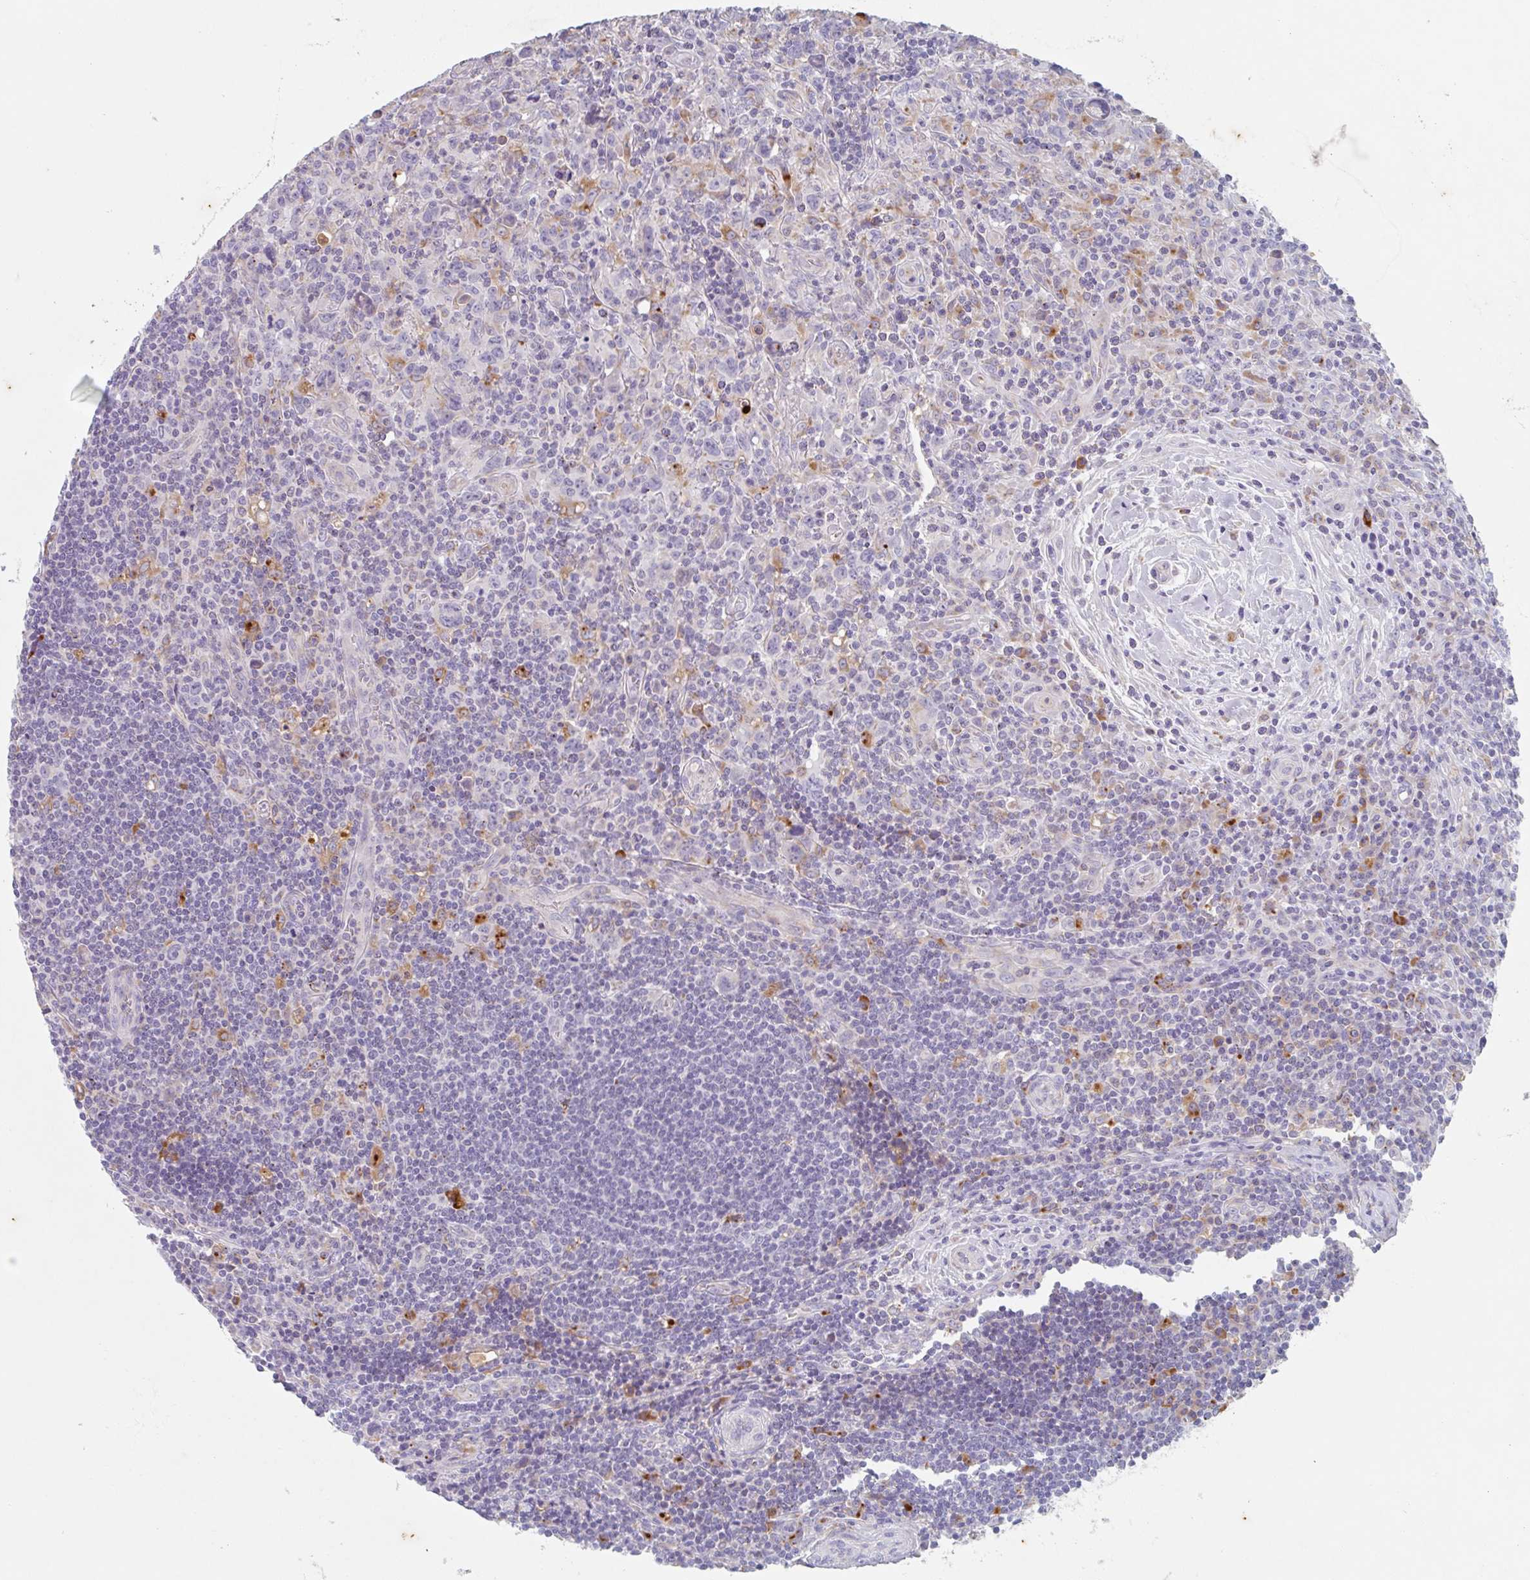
{"staining": {"intensity": "negative", "quantity": "none", "location": "none"}, "tissue": "lymphoma", "cell_type": "Tumor cells", "image_type": "cancer", "snomed": [{"axis": "morphology", "description": "Hodgkin's disease, NOS"}, {"axis": "topography", "description": "Lymph node"}], "caption": "An image of human lymphoma is negative for staining in tumor cells.", "gene": "MANBA", "patient": {"sex": "female", "age": 18}}